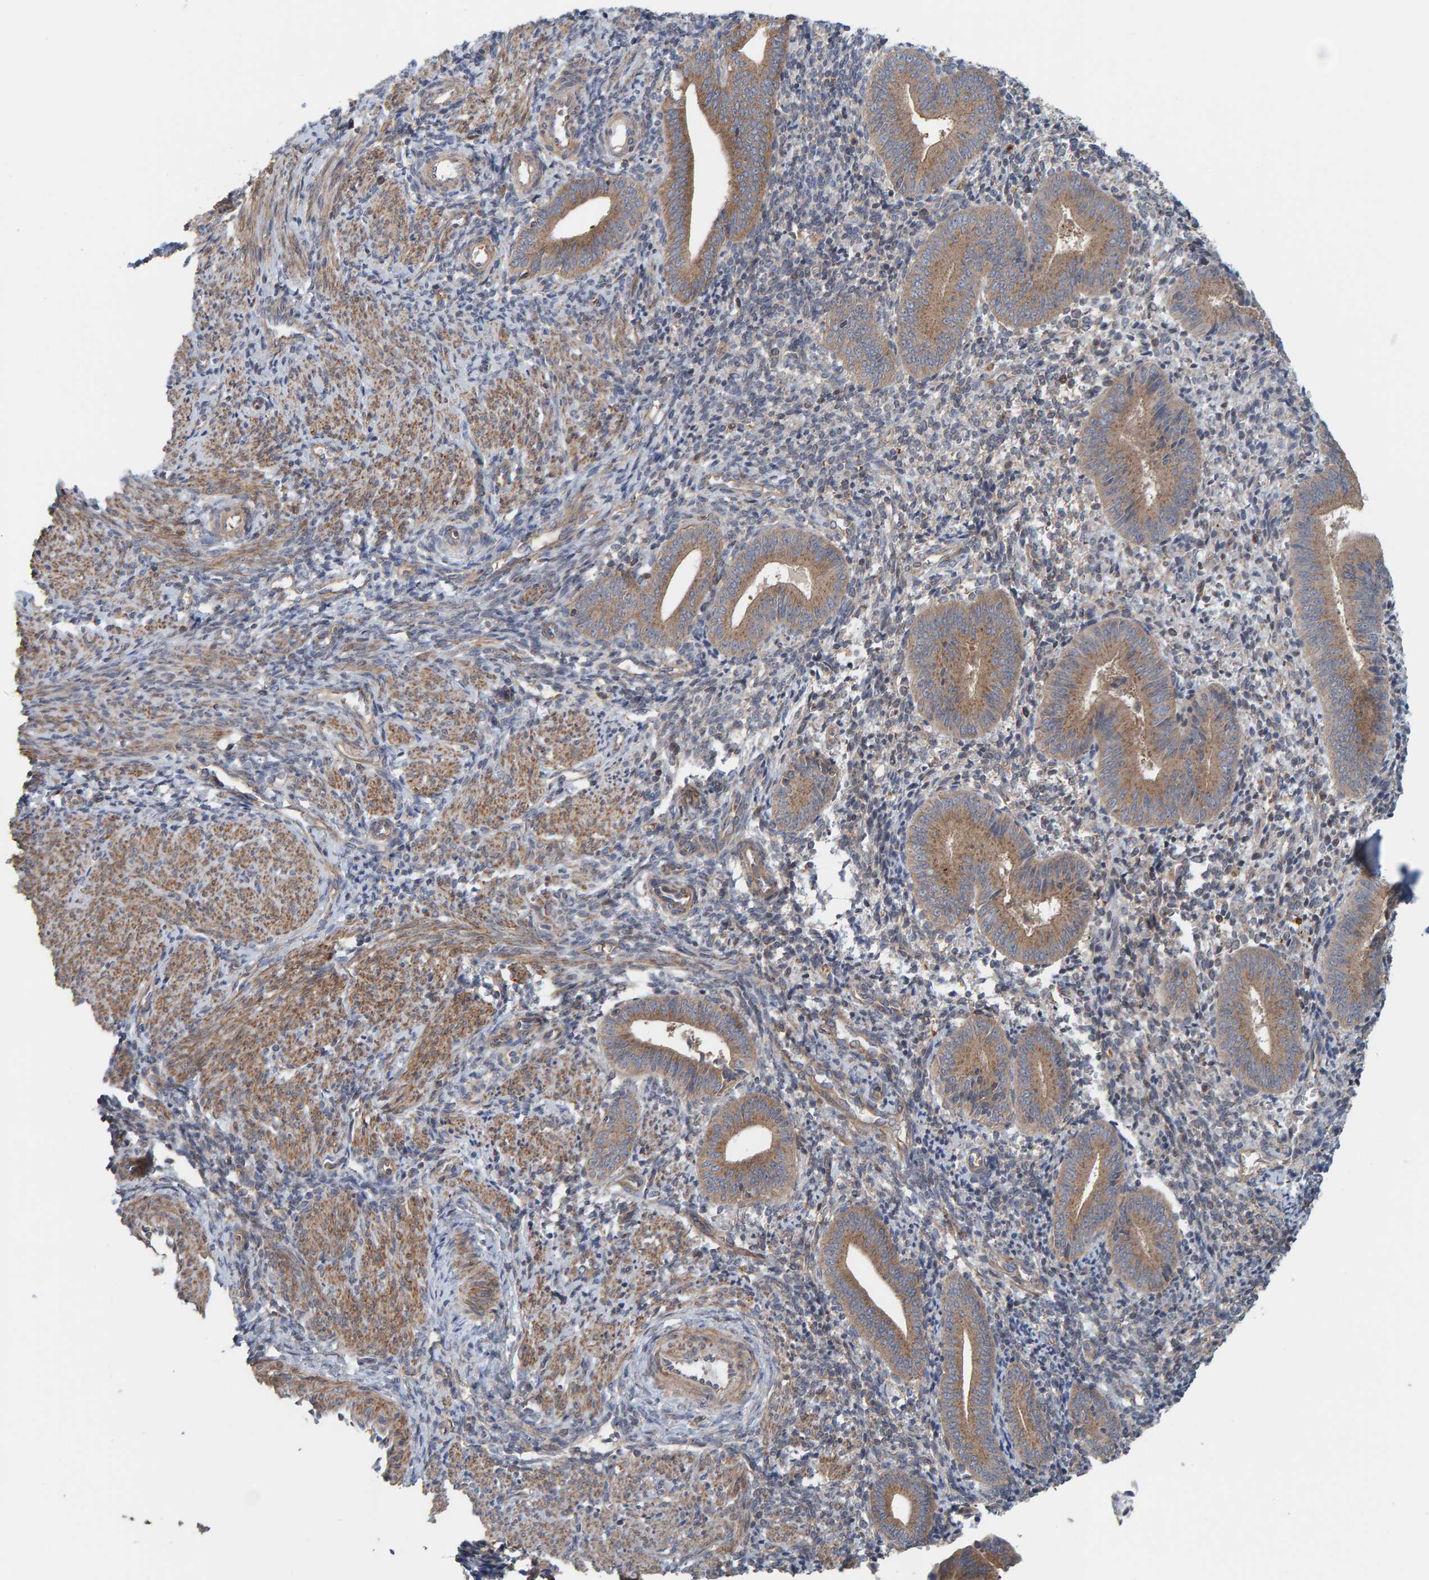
{"staining": {"intensity": "weak", "quantity": "25%-75%", "location": "cytoplasmic/membranous"}, "tissue": "endometrium", "cell_type": "Cells in endometrial stroma", "image_type": "normal", "snomed": [{"axis": "morphology", "description": "Normal tissue, NOS"}, {"axis": "topography", "description": "Uterus"}, {"axis": "topography", "description": "Endometrium"}], "caption": "An image of endometrium stained for a protein reveals weak cytoplasmic/membranous brown staining in cells in endometrial stroma. The staining was performed using DAB to visualize the protein expression in brown, while the nuclei were stained in blue with hematoxylin (Magnification: 20x).", "gene": "UBAP1", "patient": {"sex": "female", "age": 33}}